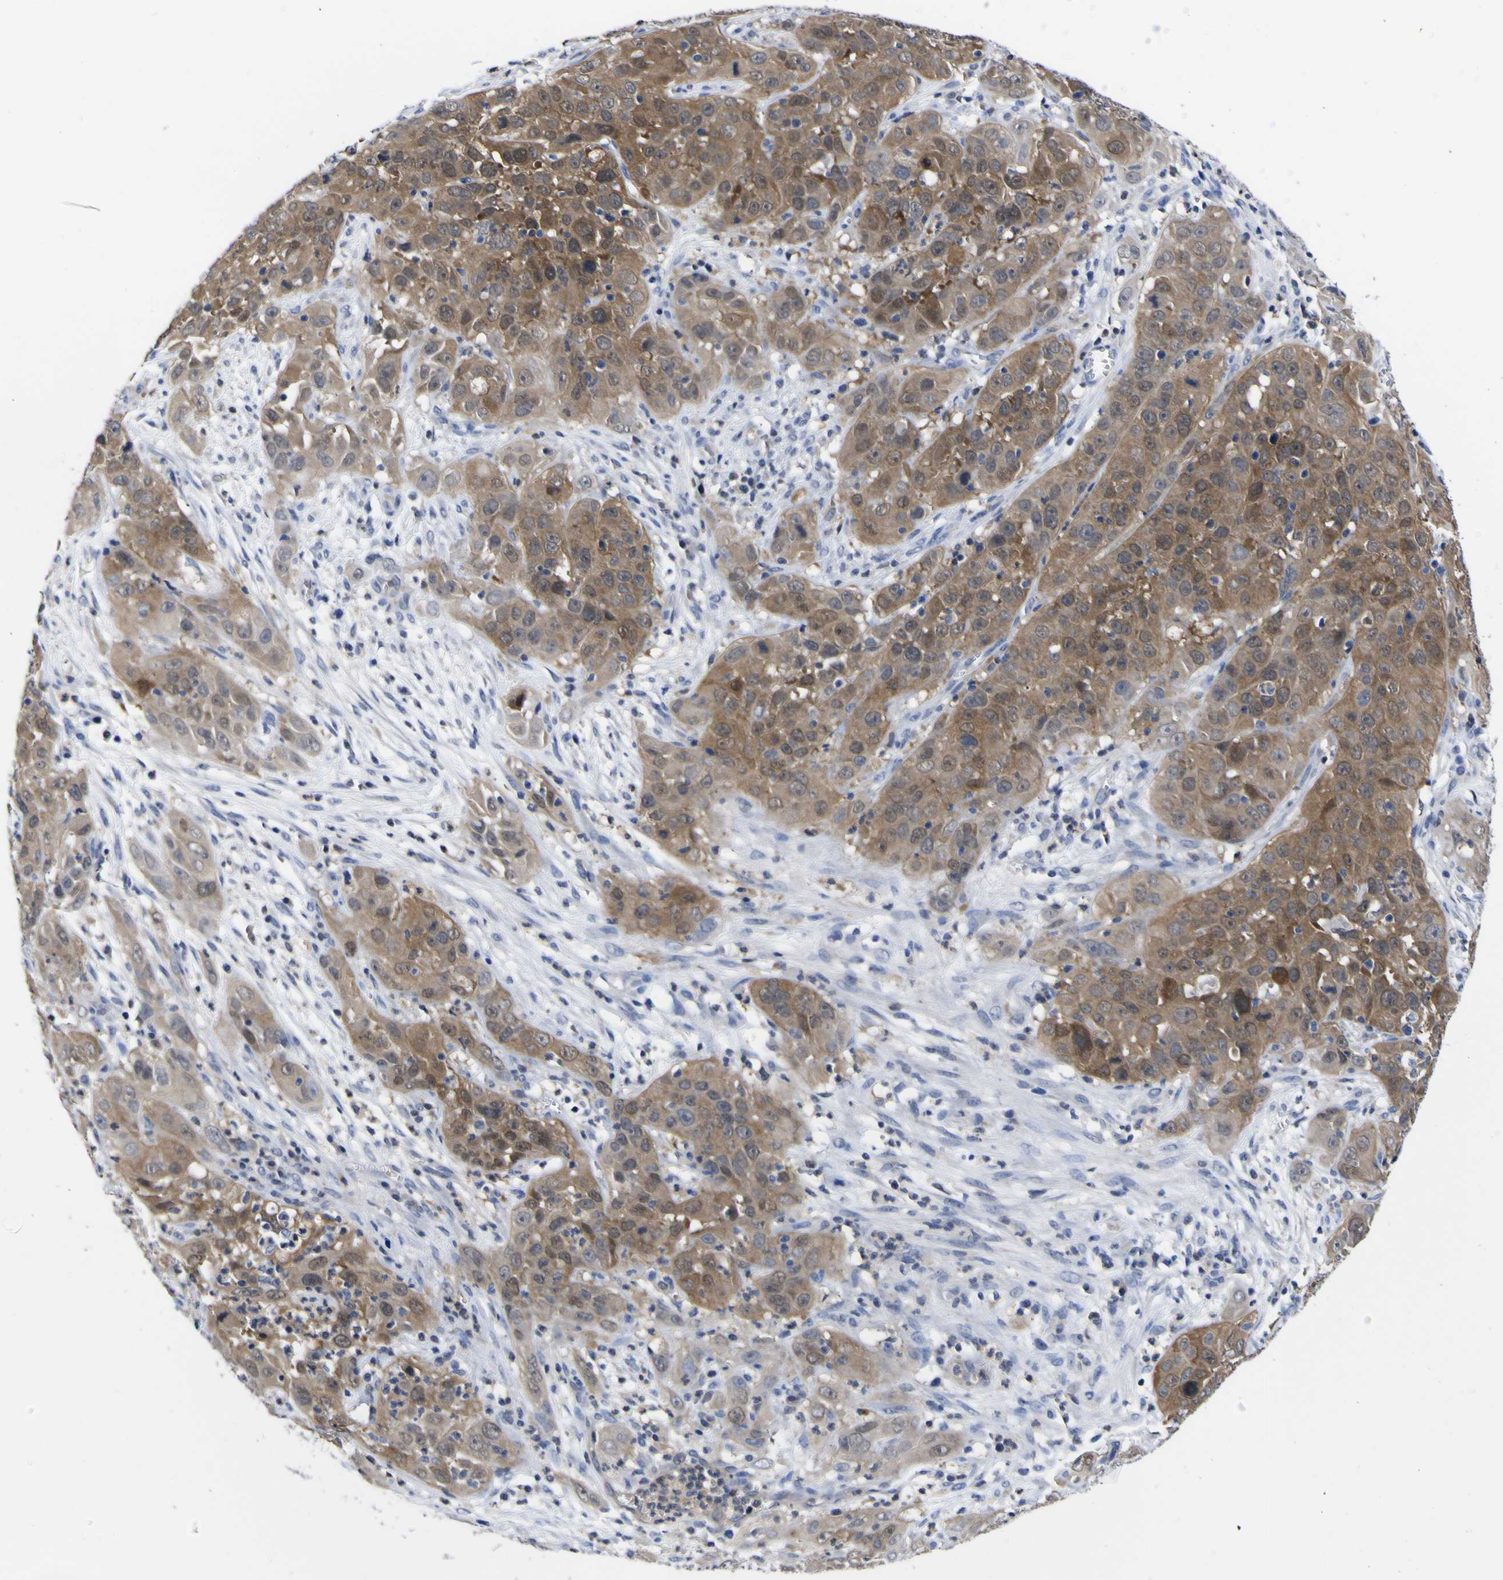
{"staining": {"intensity": "strong", "quantity": ">75%", "location": "cytoplasmic/membranous"}, "tissue": "cervical cancer", "cell_type": "Tumor cells", "image_type": "cancer", "snomed": [{"axis": "morphology", "description": "Squamous cell carcinoma, NOS"}, {"axis": "topography", "description": "Cervix"}], "caption": "Immunohistochemical staining of squamous cell carcinoma (cervical) demonstrates high levels of strong cytoplasmic/membranous staining in approximately >75% of tumor cells.", "gene": "CASP6", "patient": {"sex": "female", "age": 32}}